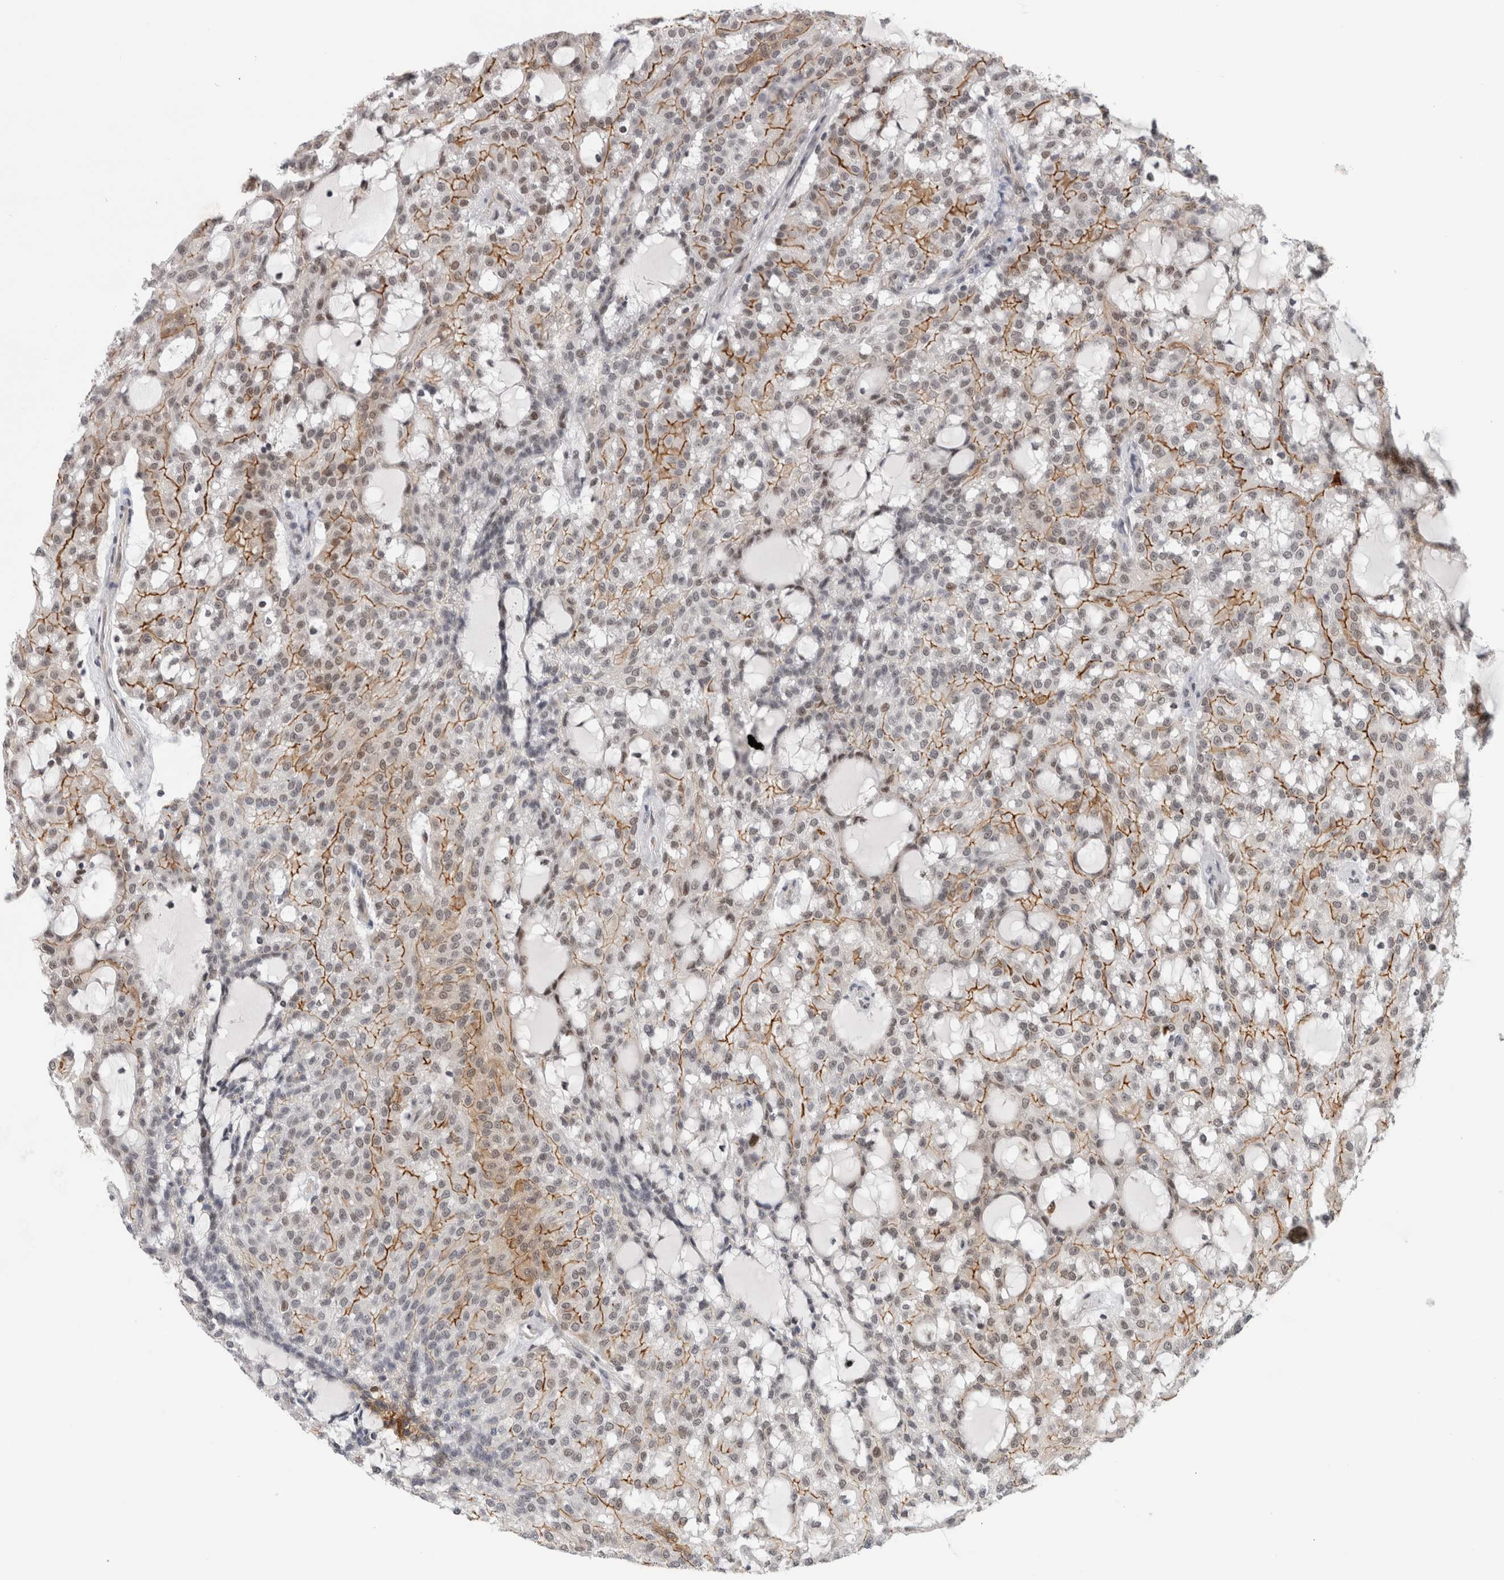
{"staining": {"intensity": "moderate", "quantity": "<25%", "location": "cytoplasmic/membranous"}, "tissue": "renal cancer", "cell_type": "Tumor cells", "image_type": "cancer", "snomed": [{"axis": "morphology", "description": "Adenocarcinoma, NOS"}, {"axis": "topography", "description": "Kidney"}], "caption": "IHC of human renal adenocarcinoma demonstrates low levels of moderate cytoplasmic/membranous staining in approximately <25% of tumor cells.", "gene": "ZNF521", "patient": {"sex": "male", "age": 63}}